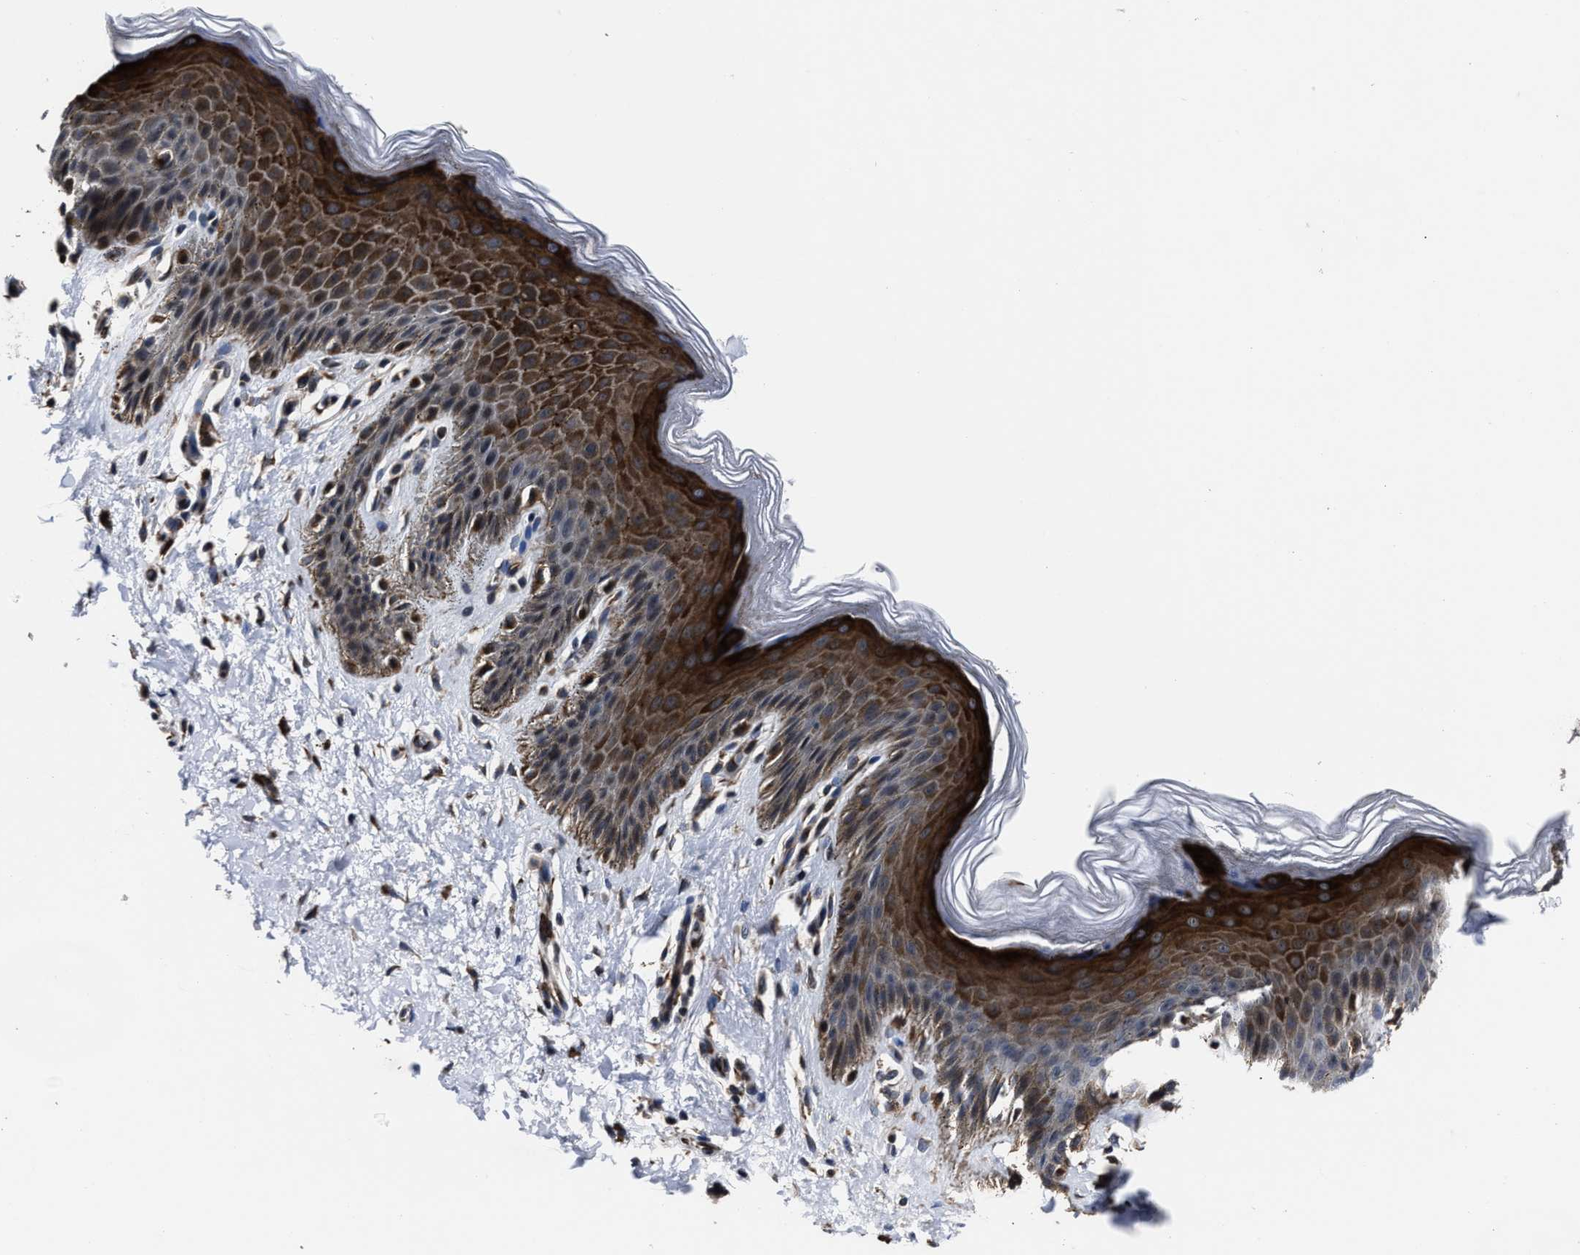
{"staining": {"intensity": "strong", "quantity": "<25%", "location": "cytoplasmic/membranous"}, "tissue": "skin", "cell_type": "Epidermal cells", "image_type": "normal", "snomed": [{"axis": "morphology", "description": "Normal tissue, NOS"}, {"axis": "topography", "description": "Anal"}], "caption": "This image reveals immunohistochemistry staining of unremarkable skin, with medium strong cytoplasmic/membranous staining in about <25% of epidermal cells.", "gene": "RSBN1L", "patient": {"sex": "male", "age": 44}}